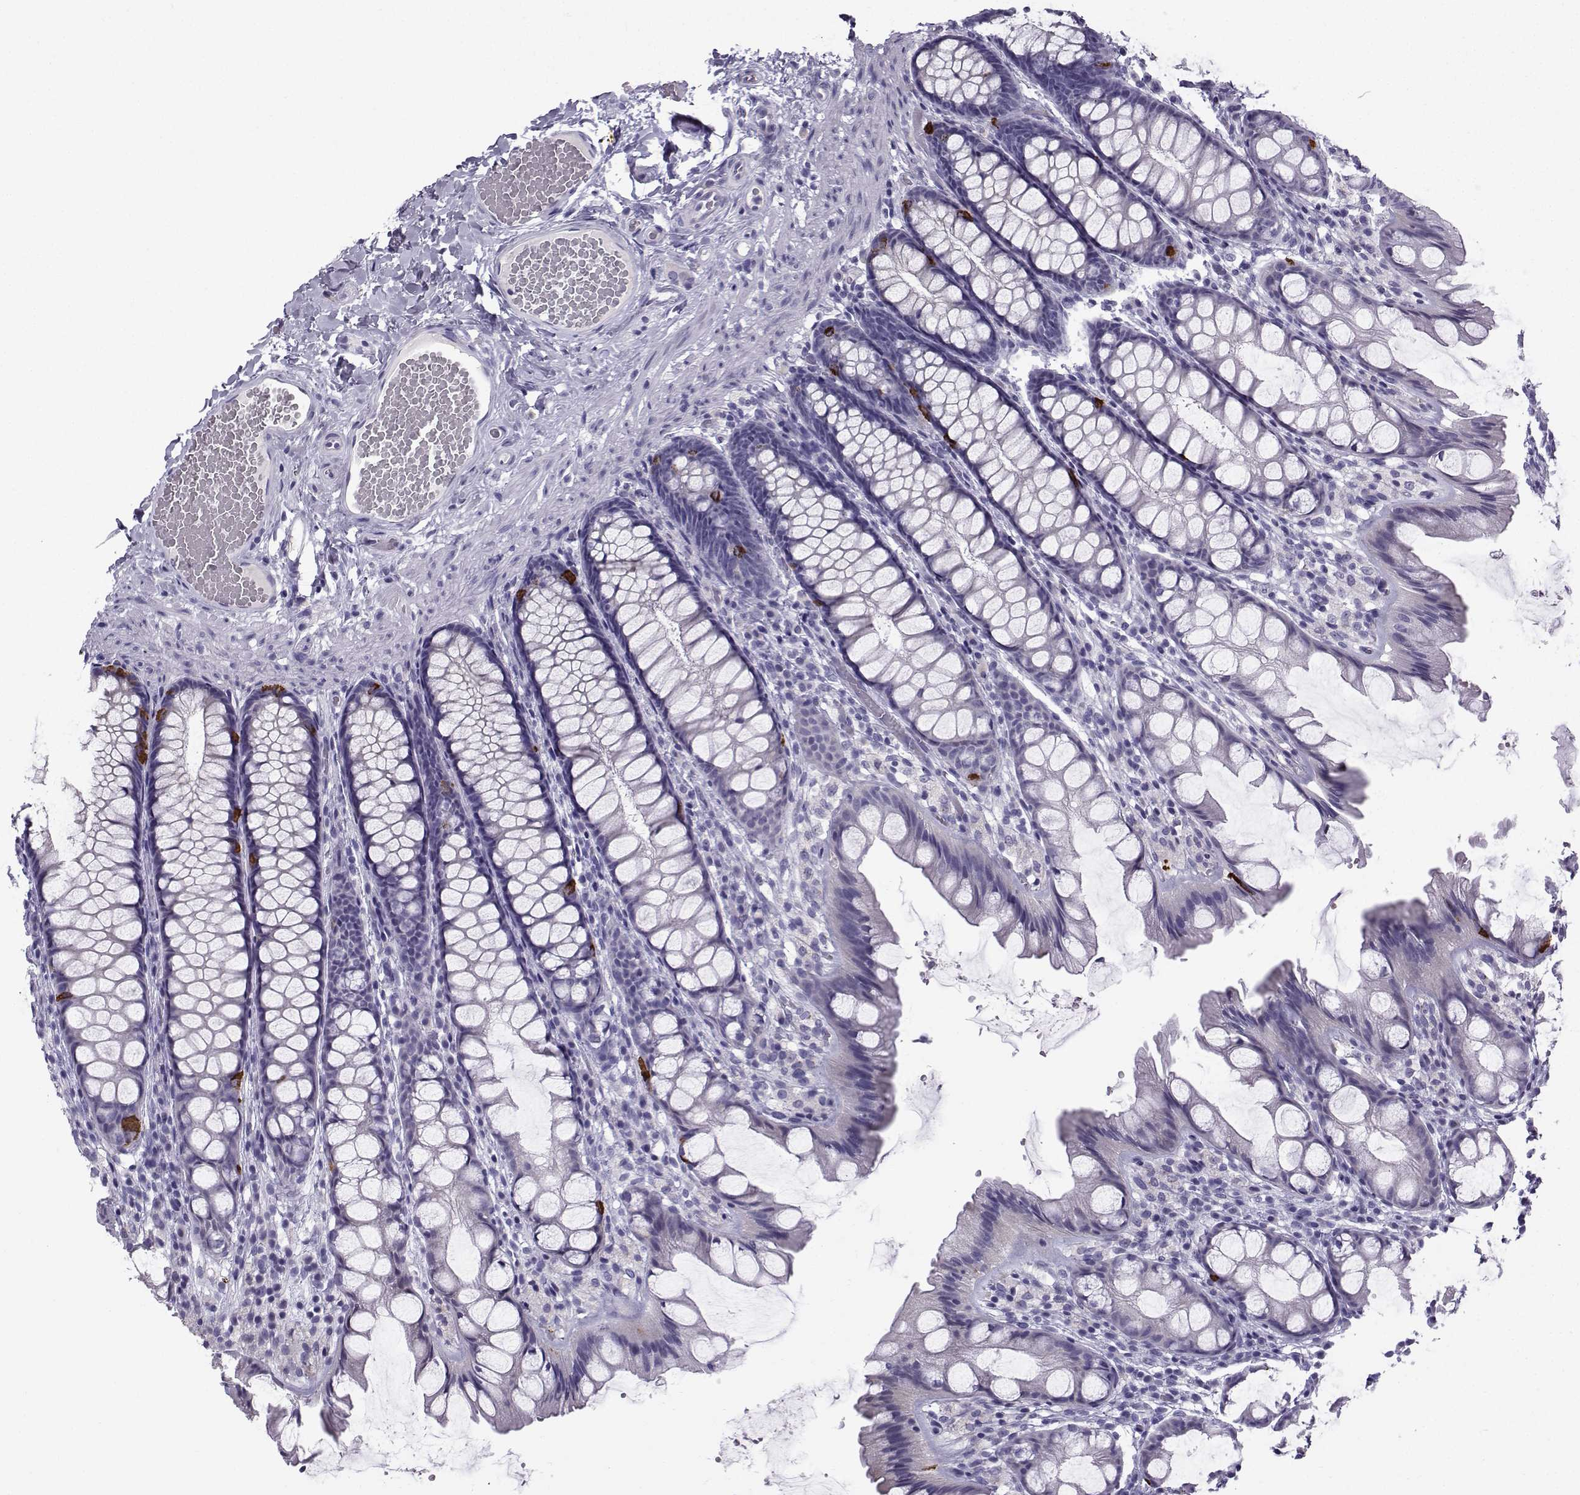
{"staining": {"intensity": "negative", "quantity": "none", "location": "none"}, "tissue": "colon", "cell_type": "Endothelial cells", "image_type": "normal", "snomed": [{"axis": "morphology", "description": "Normal tissue, NOS"}, {"axis": "topography", "description": "Colon"}], "caption": "Immunohistochemistry of benign colon demonstrates no staining in endothelial cells. The staining is performed using DAB (3,3'-diaminobenzidine) brown chromogen with nuclei counter-stained in using hematoxylin.", "gene": "ZBTB8B", "patient": {"sex": "male", "age": 47}}